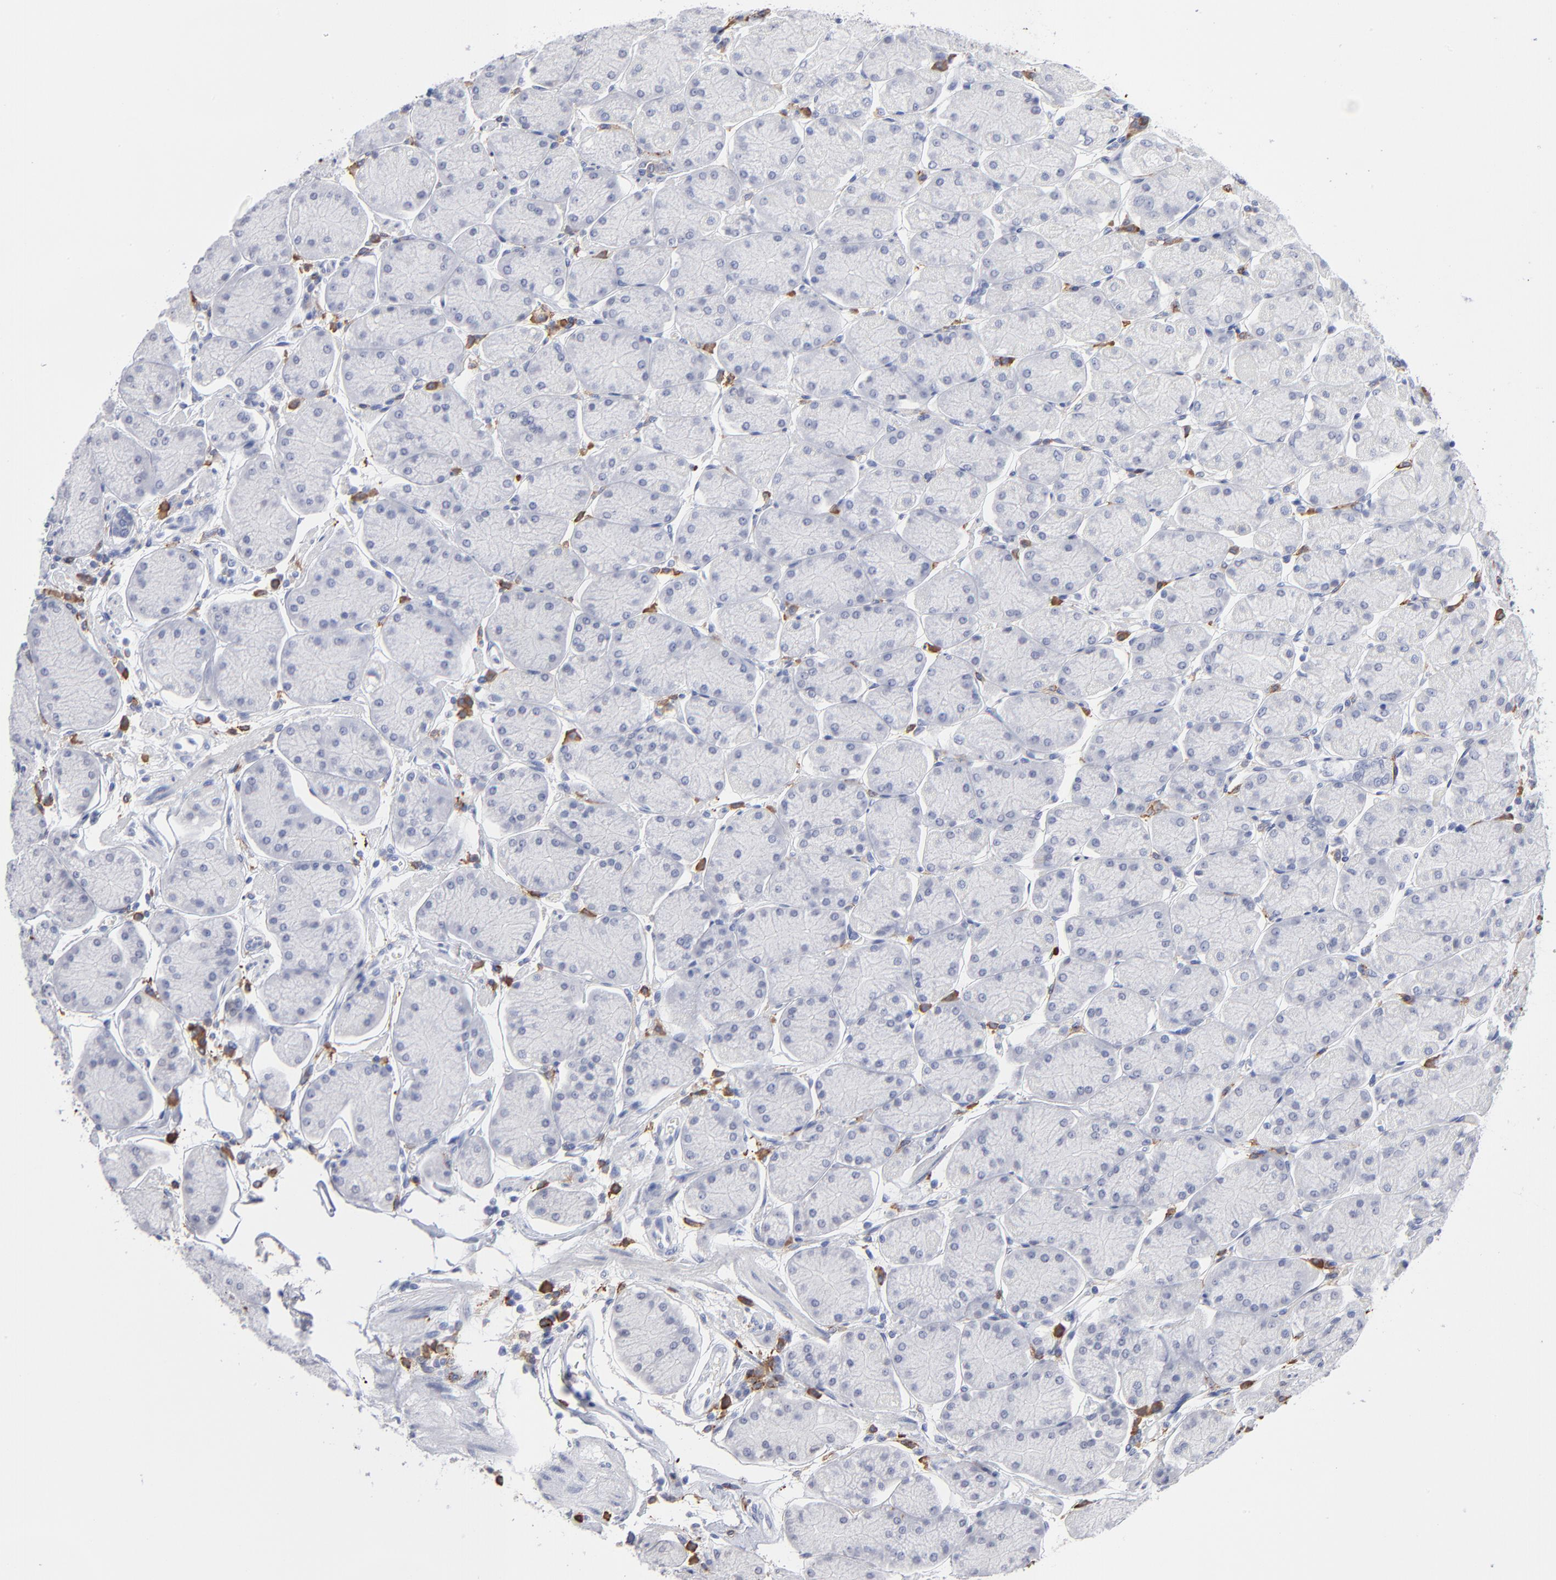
{"staining": {"intensity": "negative", "quantity": "none", "location": "none"}, "tissue": "stomach", "cell_type": "Glandular cells", "image_type": "normal", "snomed": [{"axis": "morphology", "description": "Normal tissue, NOS"}, {"axis": "topography", "description": "Stomach, upper"}, {"axis": "topography", "description": "Stomach"}], "caption": "Immunohistochemical staining of unremarkable human stomach exhibits no significant expression in glandular cells. (DAB (3,3'-diaminobenzidine) immunohistochemistry (IHC) with hematoxylin counter stain).", "gene": "LAT2", "patient": {"sex": "male", "age": 76}}